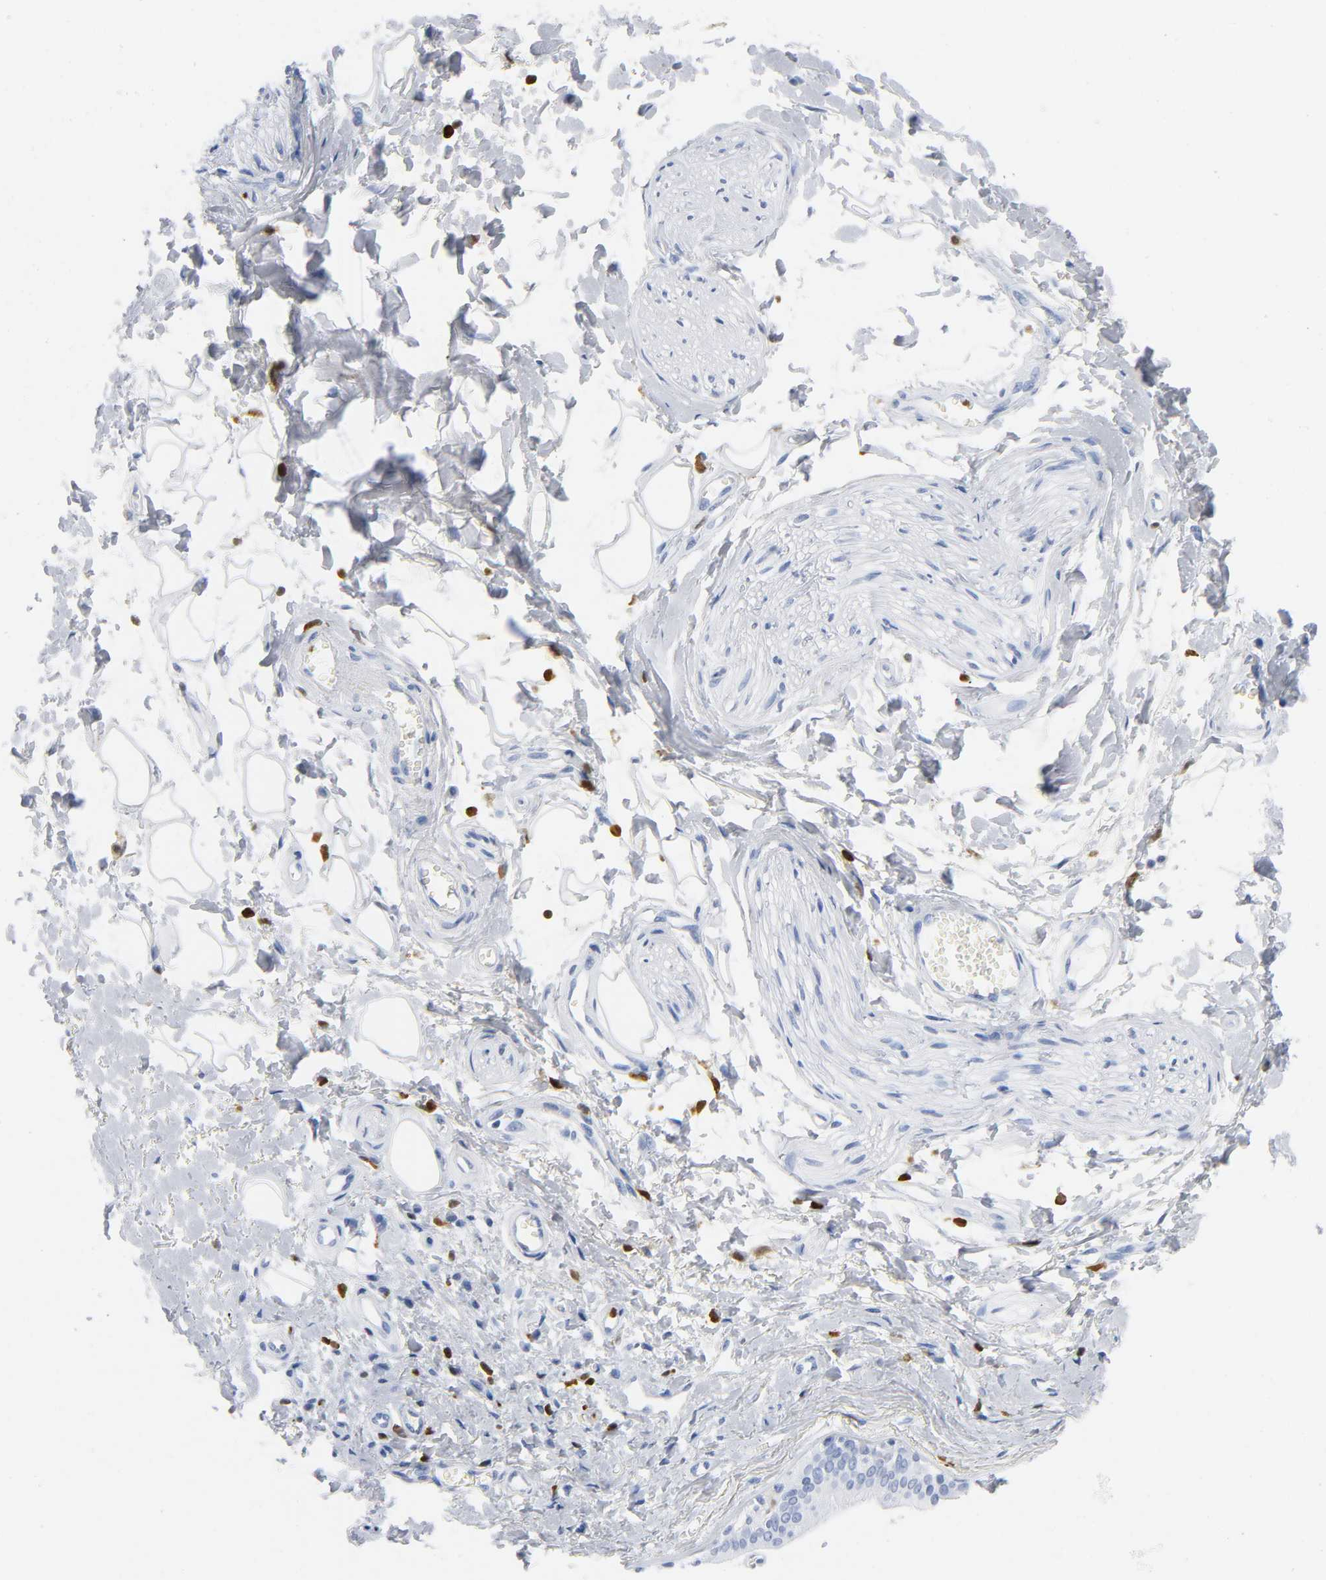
{"staining": {"intensity": "negative", "quantity": "none", "location": "none"}, "tissue": "adipose tissue", "cell_type": "Adipocytes", "image_type": "normal", "snomed": [{"axis": "morphology", "description": "Normal tissue, NOS"}, {"axis": "morphology", "description": "Inflammation, NOS"}, {"axis": "topography", "description": "Salivary gland"}, {"axis": "topography", "description": "Peripheral nerve tissue"}], "caption": "A high-resolution histopathology image shows IHC staining of benign adipose tissue, which shows no significant positivity in adipocytes. (DAB (3,3'-diaminobenzidine) immunohistochemistry (IHC) with hematoxylin counter stain).", "gene": "DOK2", "patient": {"sex": "female", "age": 75}}